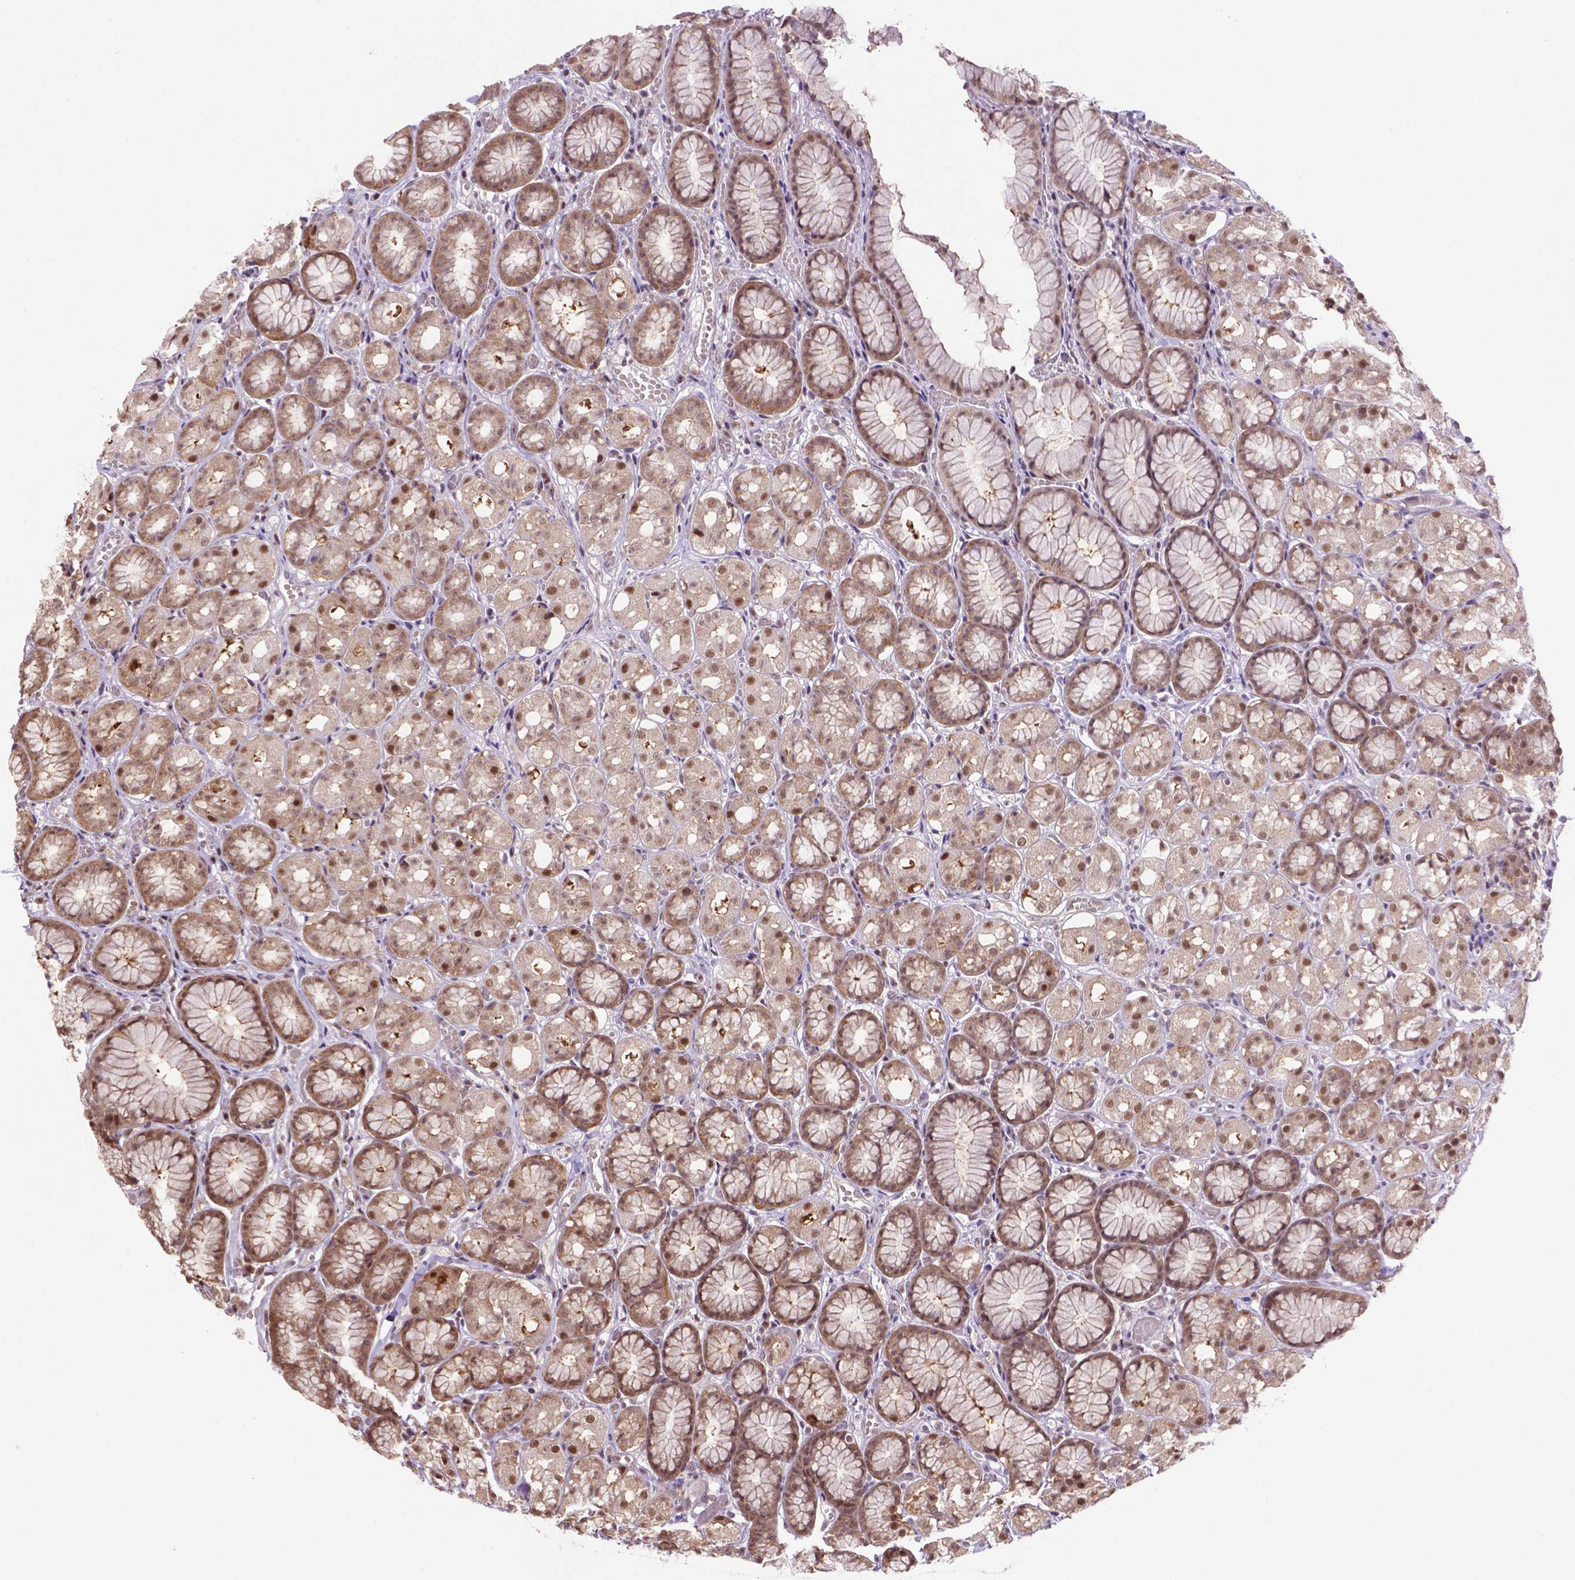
{"staining": {"intensity": "strong", "quantity": "<25%", "location": "cytoplasmic/membranous,nuclear"}, "tissue": "stomach", "cell_type": "Glandular cells", "image_type": "normal", "snomed": [{"axis": "morphology", "description": "Normal tissue, NOS"}, {"axis": "topography", "description": "Stomach"}], "caption": "This image demonstrates immunohistochemistry staining of normal stomach, with medium strong cytoplasmic/membranous,nuclear staining in about <25% of glandular cells.", "gene": "PSMC2", "patient": {"sex": "male", "age": 70}}